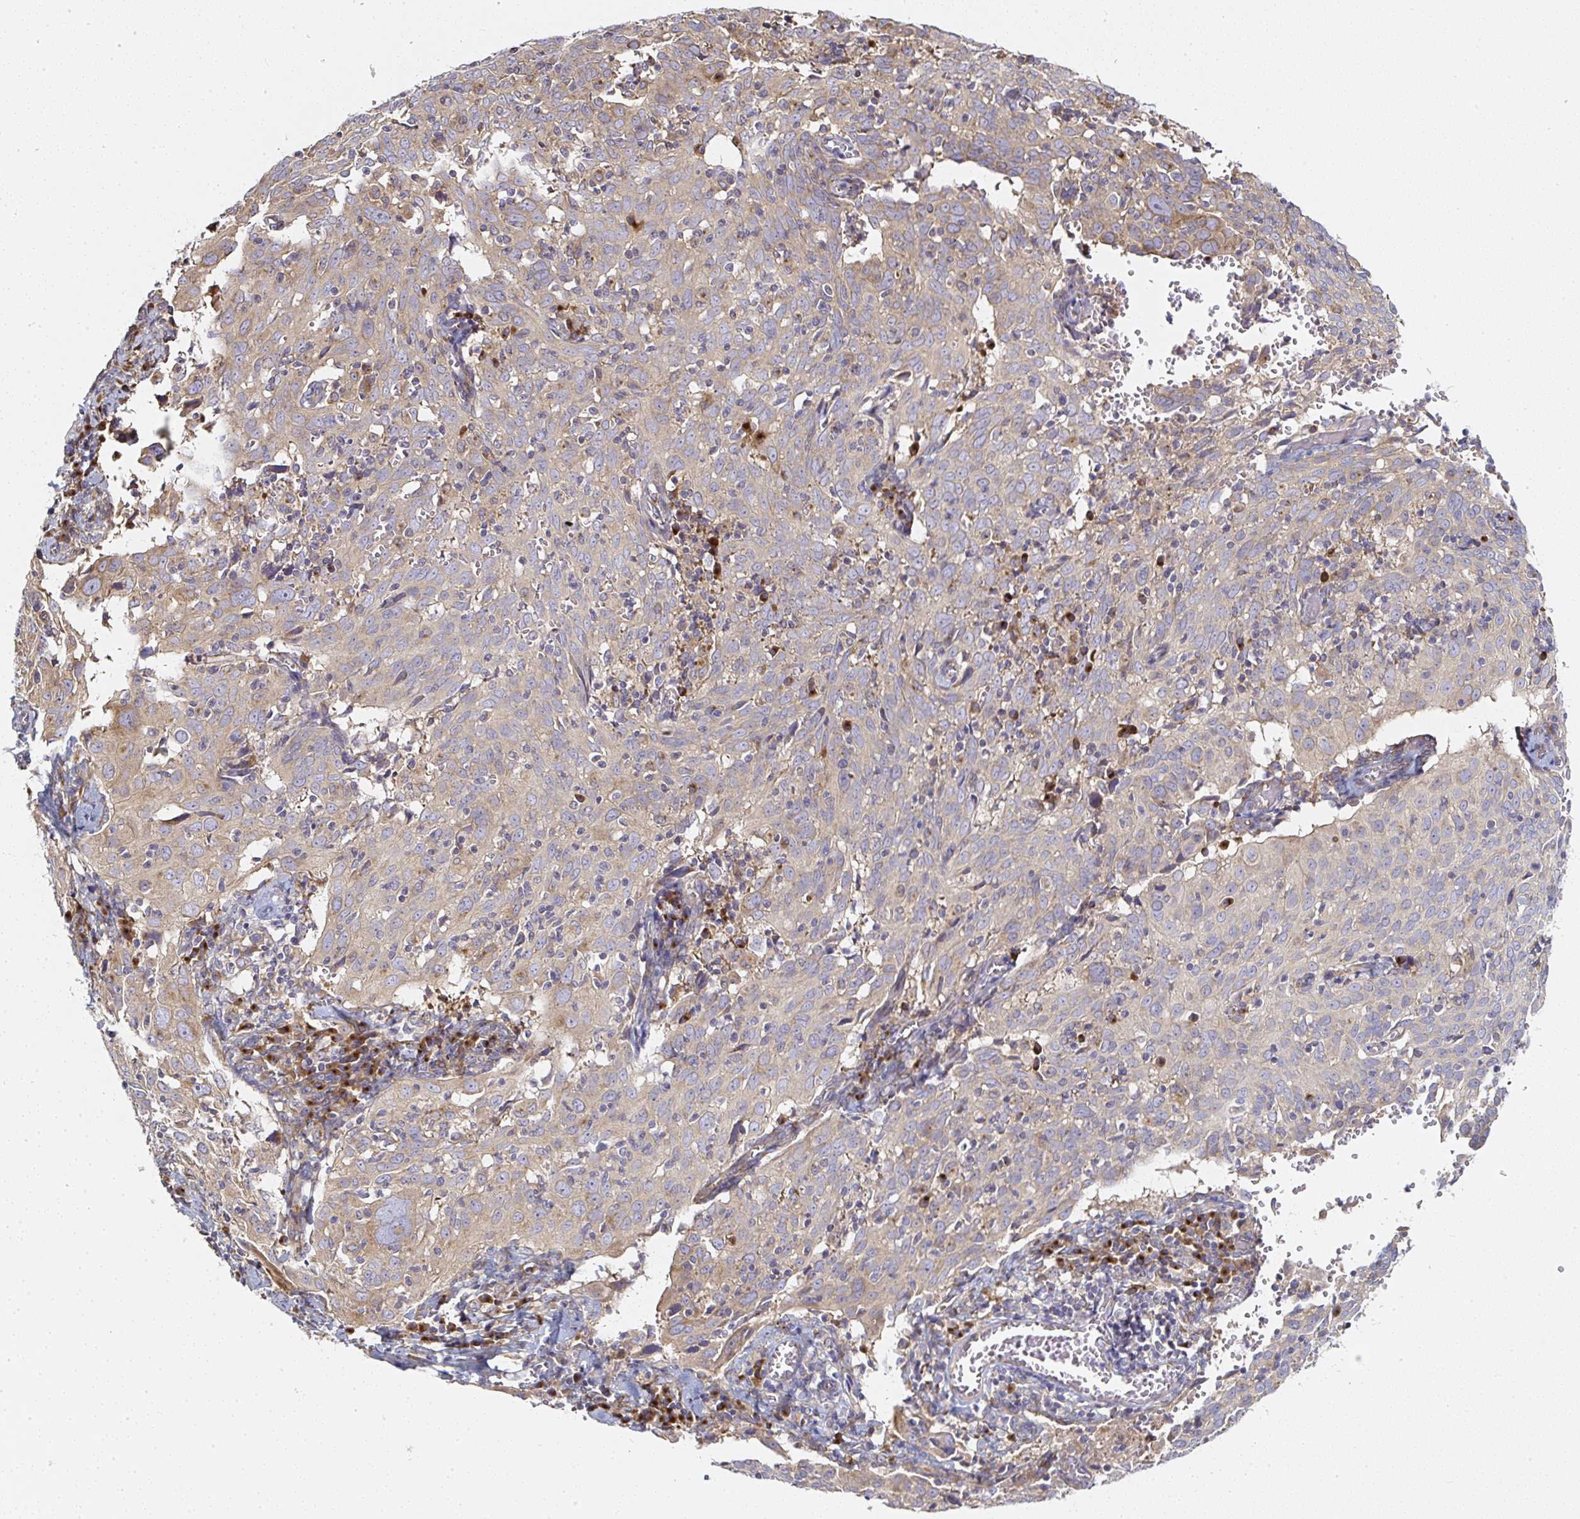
{"staining": {"intensity": "weak", "quantity": "25%-75%", "location": "cytoplasmic/membranous"}, "tissue": "cervical cancer", "cell_type": "Tumor cells", "image_type": "cancer", "snomed": [{"axis": "morphology", "description": "Squamous cell carcinoma, NOS"}, {"axis": "topography", "description": "Cervix"}], "caption": "The histopathology image shows staining of squamous cell carcinoma (cervical), revealing weak cytoplasmic/membranous protein expression (brown color) within tumor cells. The staining was performed using DAB to visualize the protein expression in brown, while the nuclei were stained in blue with hematoxylin (Magnification: 20x).", "gene": "MLX", "patient": {"sex": "female", "age": 31}}